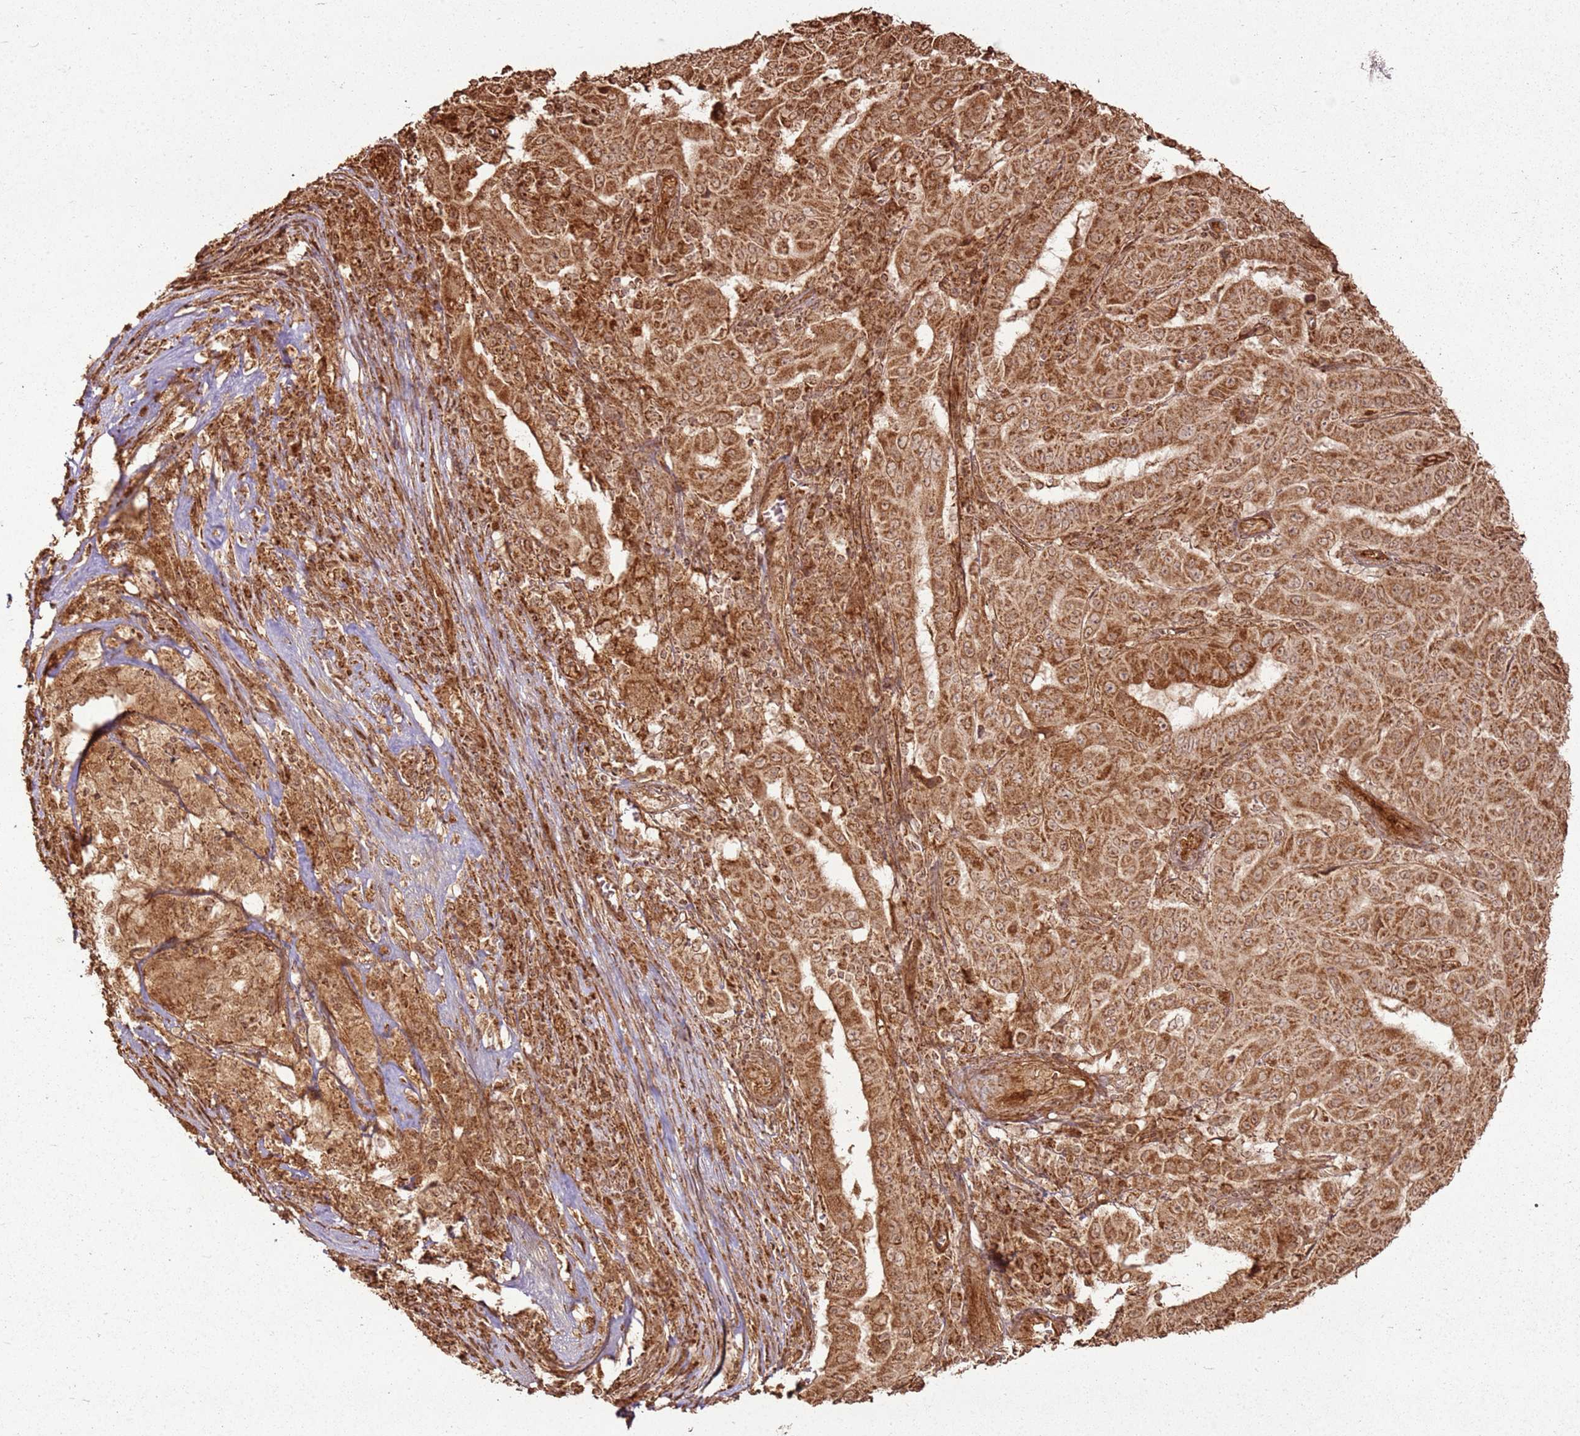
{"staining": {"intensity": "moderate", "quantity": ">75%", "location": "cytoplasmic/membranous,nuclear"}, "tissue": "pancreatic cancer", "cell_type": "Tumor cells", "image_type": "cancer", "snomed": [{"axis": "morphology", "description": "Adenocarcinoma, NOS"}, {"axis": "topography", "description": "Pancreas"}], "caption": "Immunohistochemistry (IHC) staining of pancreatic cancer, which shows medium levels of moderate cytoplasmic/membranous and nuclear positivity in approximately >75% of tumor cells indicating moderate cytoplasmic/membranous and nuclear protein positivity. The staining was performed using DAB (brown) for protein detection and nuclei were counterstained in hematoxylin (blue).", "gene": "MRPS6", "patient": {"sex": "male", "age": 63}}